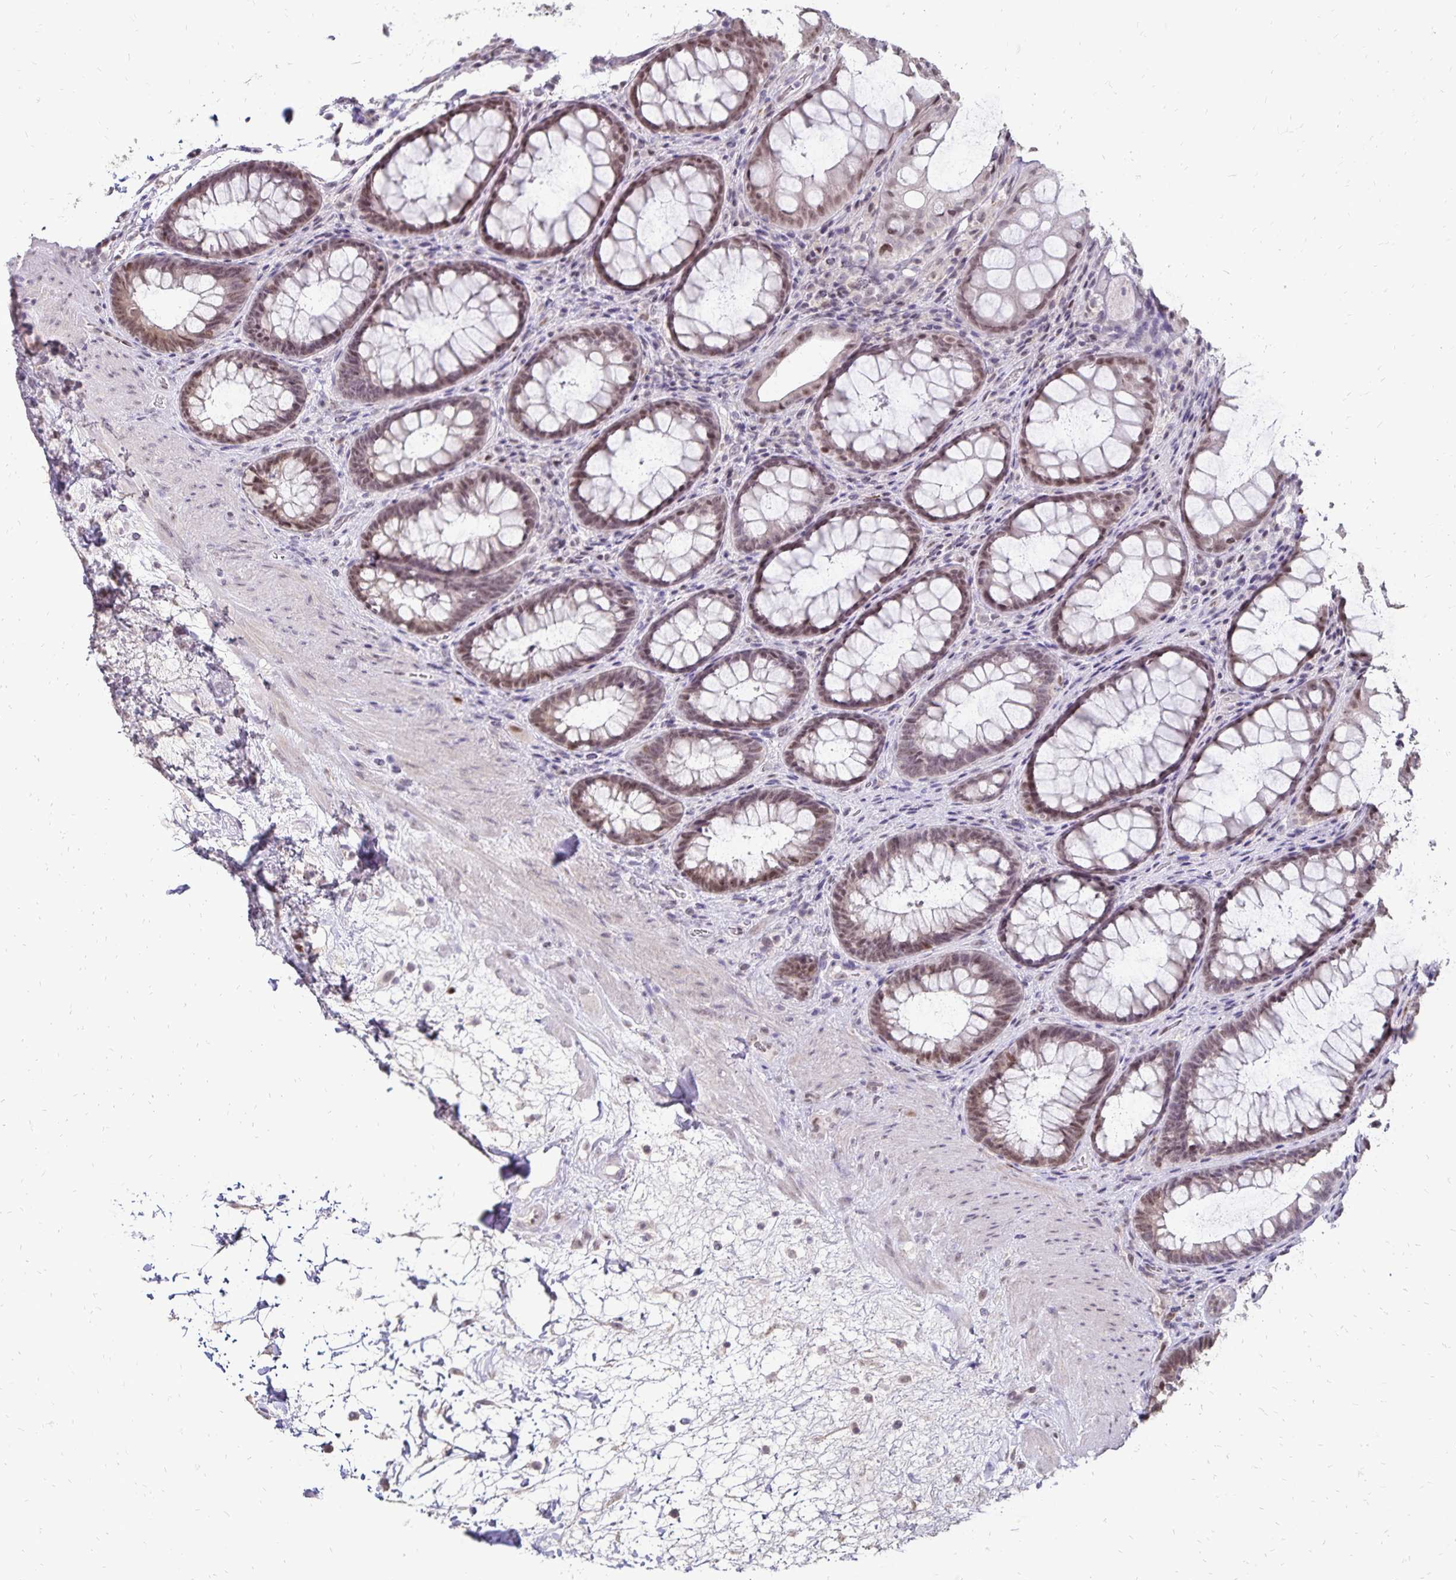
{"staining": {"intensity": "moderate", "quantity": ">75%", "location": "cytoplasmic/membranous,nuclear"}, "tissue": "rectum", "cell_type": "Glandular cells", "image_type": "normal", "snomed": [{"axis": "morphology", "description": "Normal tissue, NOS"}, {"axis": "topography", "description": "Rectum"}], "caption": "Normal rectum reveals moderate cytoplasmic/membranous,nuclear positivity in about >75% of glandular cells.", "gene": "POLB", "patient": {"sex": "male", "age": 72}}